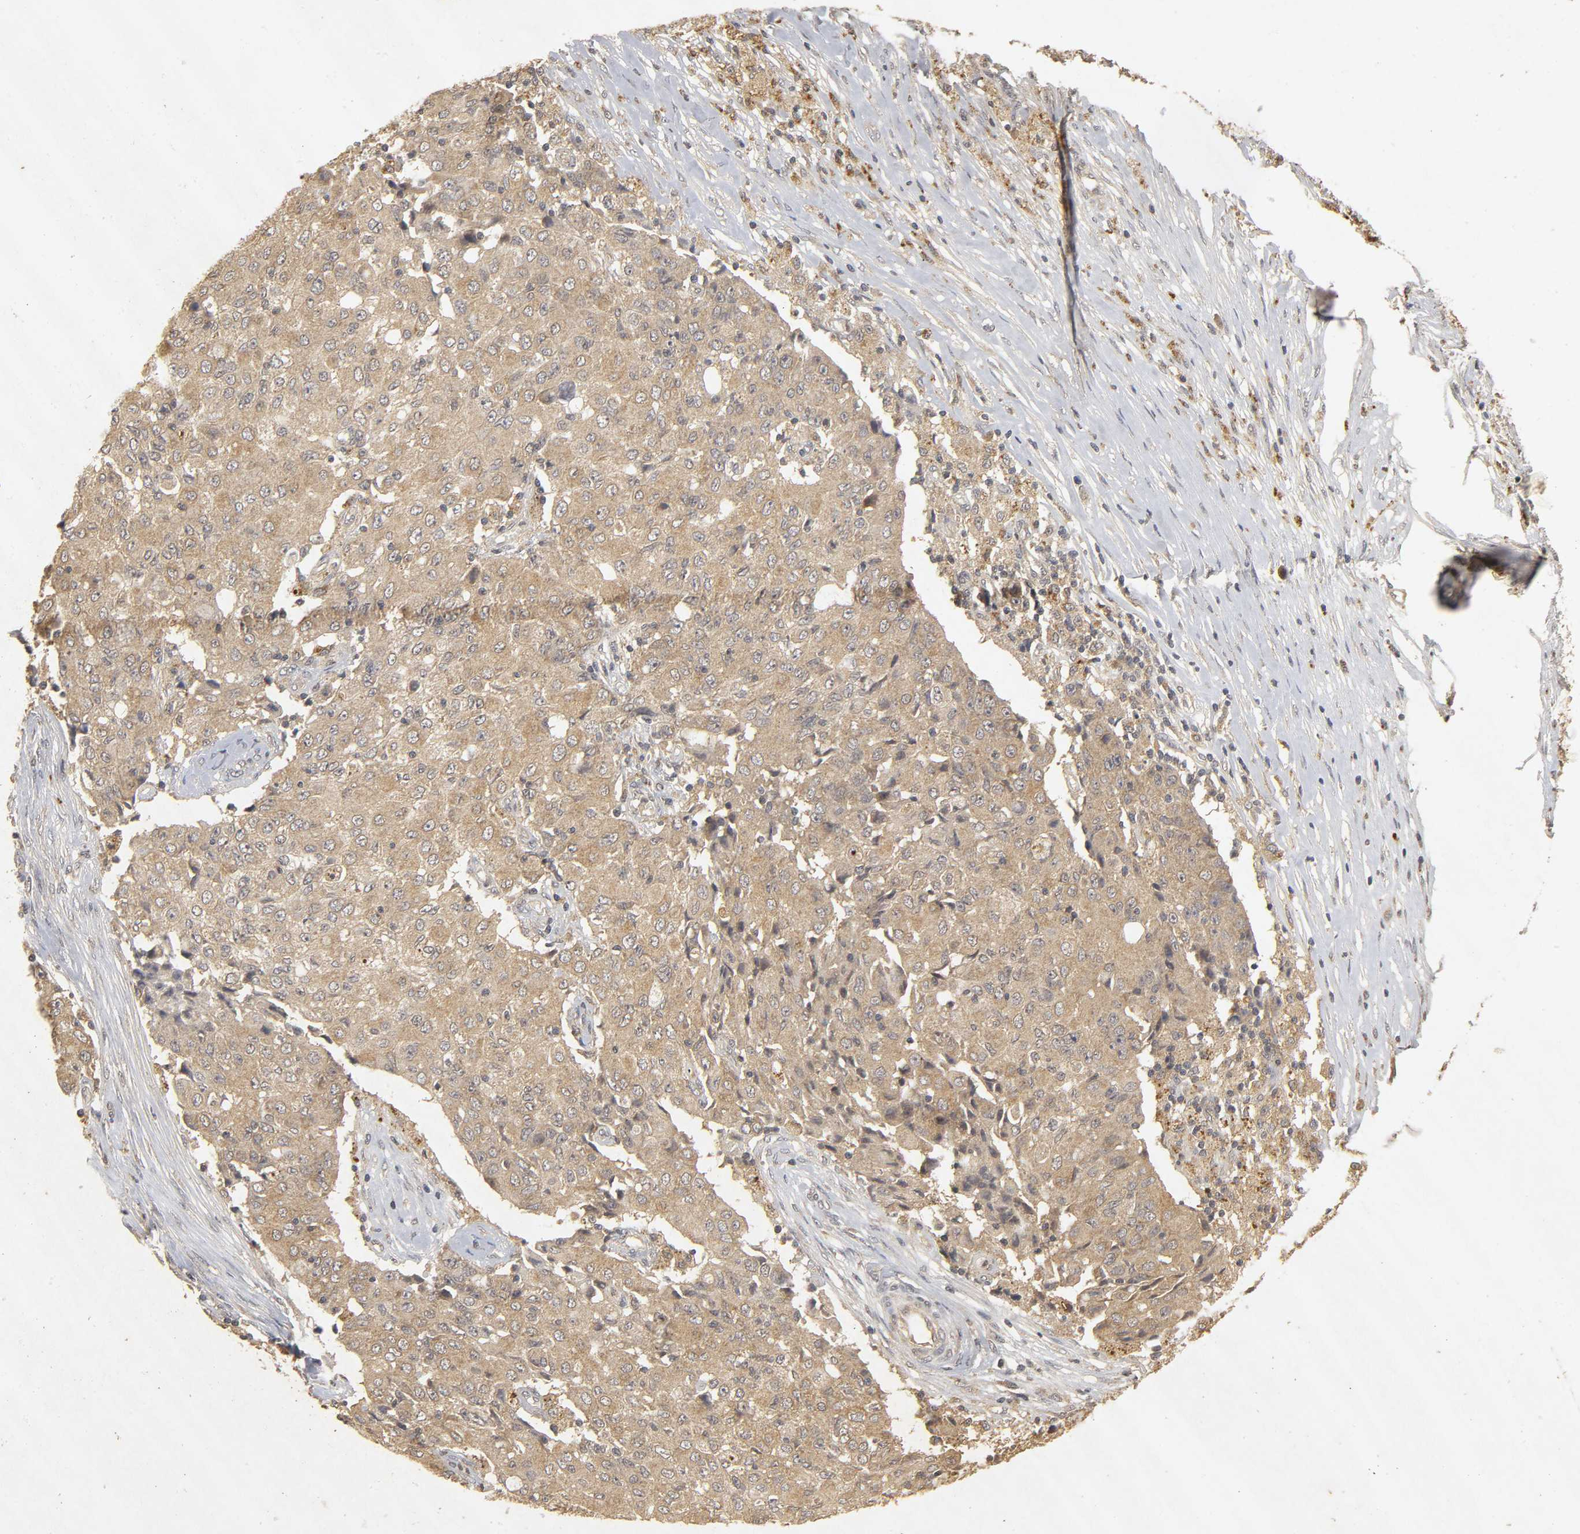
{"staining": {"intensity": "moderate", "quantity": ">75%", "location": "cytoplasmic/membranous"}, "tissue": "ovarian cancer", "cell_type": "Tumor cells", "image_type": "cancer", "snomed": [{"axis": "morphology", "description": "Carcinoma, endometroid"}, {"axis": "topography", "description": "Ovary"}], "caption": "Immunohistochemical staining of ovarian endometroid carcinoma shows medium levels of moderate cytoplasmic/membranous protein expression in about >75% of tumor cells.", "gene": "TRAF6", "patient": {"sex": "female", "age": 42}}